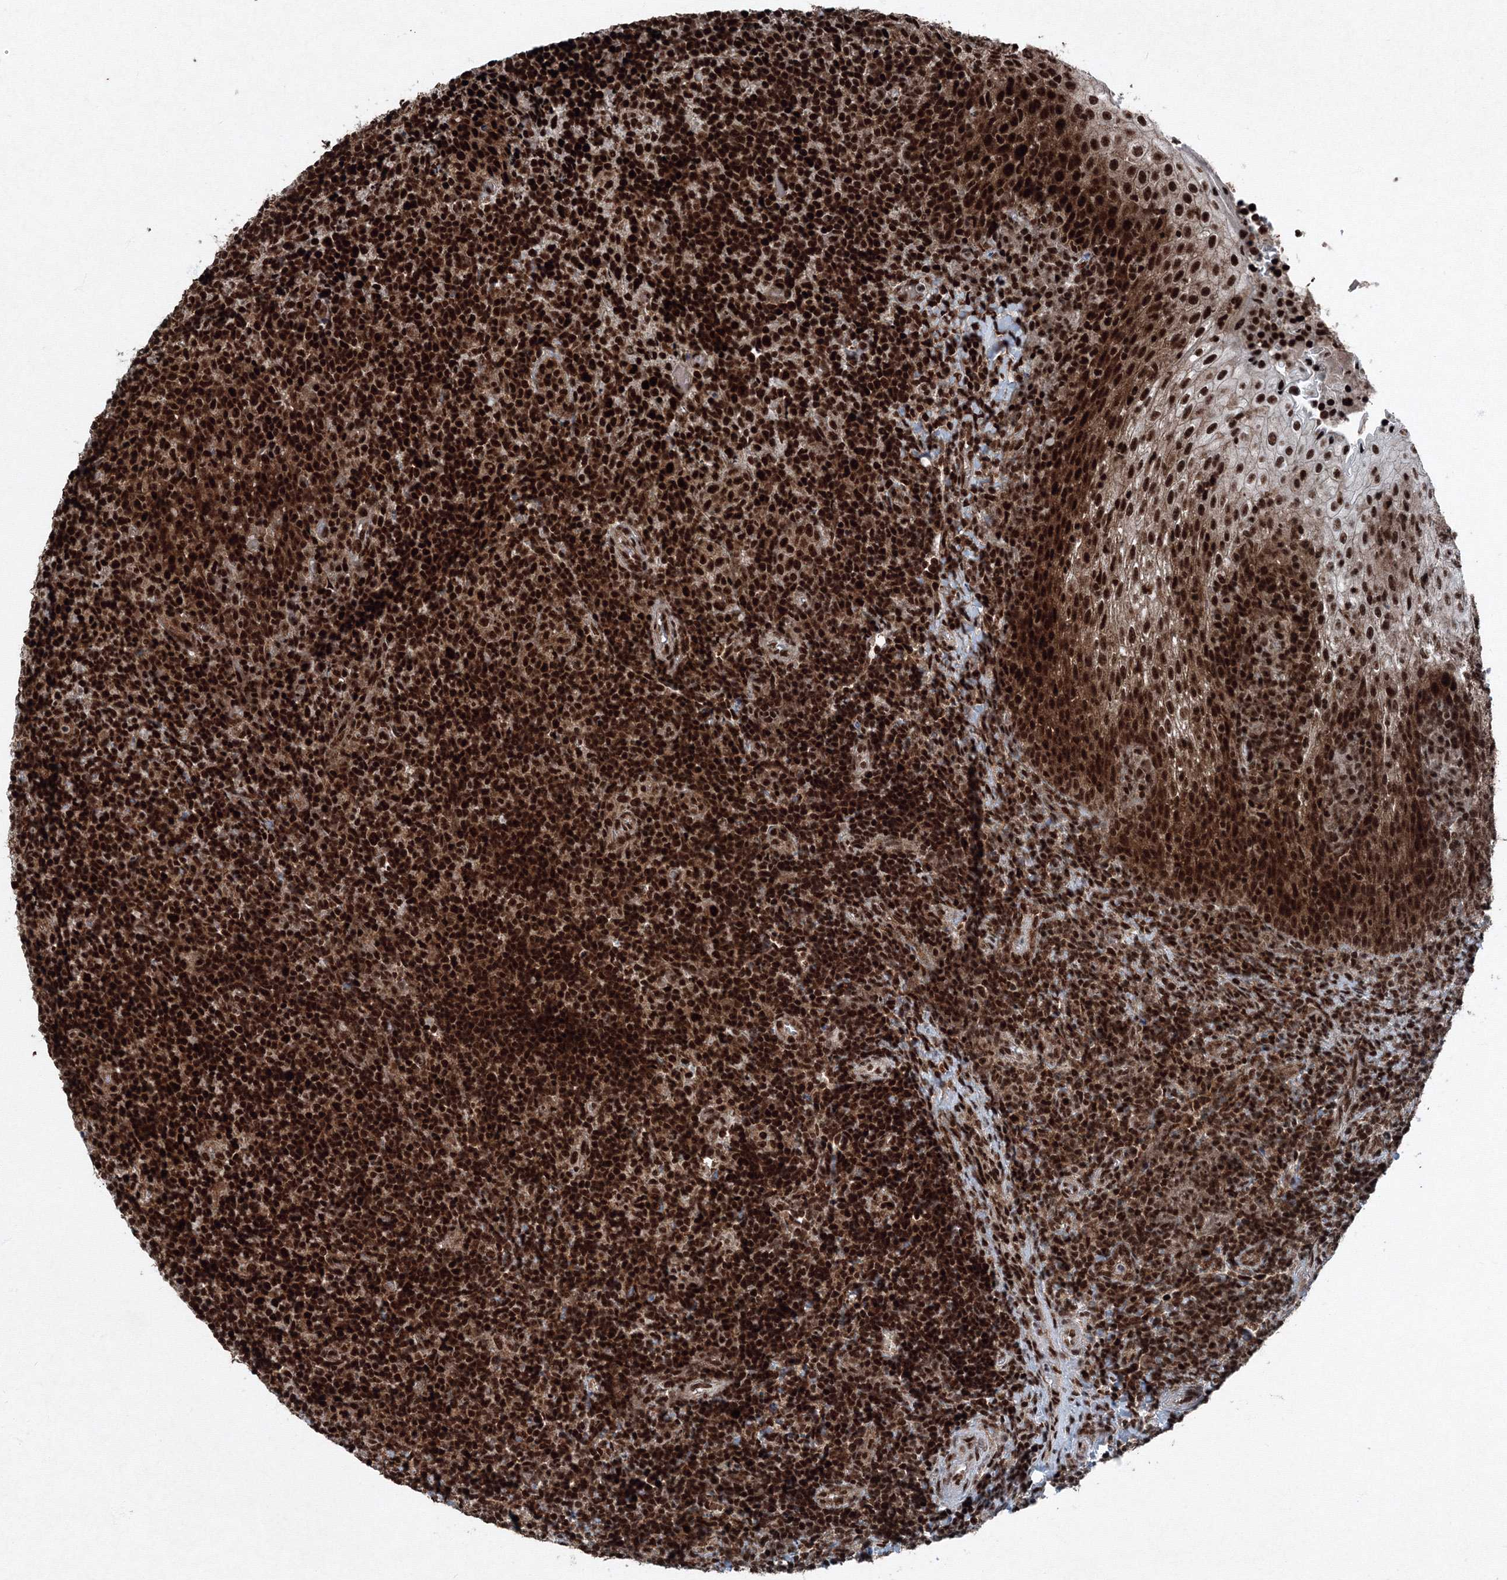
{"staining": {"intensity": "strong", "quantity": ">75%", "location": "nuclear"}, "tissue": "tonsil", "cell_type": "Germinal center cells", "image_type": "normal", "snomed": [{"axis": "morphology", "description": "Normal tissue, NOS"}, {"axis": "topography", "description": "Tonsil"}], "caption": "IHC staining of benign tonsil, which exhibits high levels of strong nuclear staining in approximately >75% of germinal center cells indicating strong nuclear protein positivity. The staining was performed using DAB (brown) for protein detection and nuclei were counterstained in hematoxylin (blue).", "gene": "SNRPC", "patient": {"sex": "female", "age": 19}}